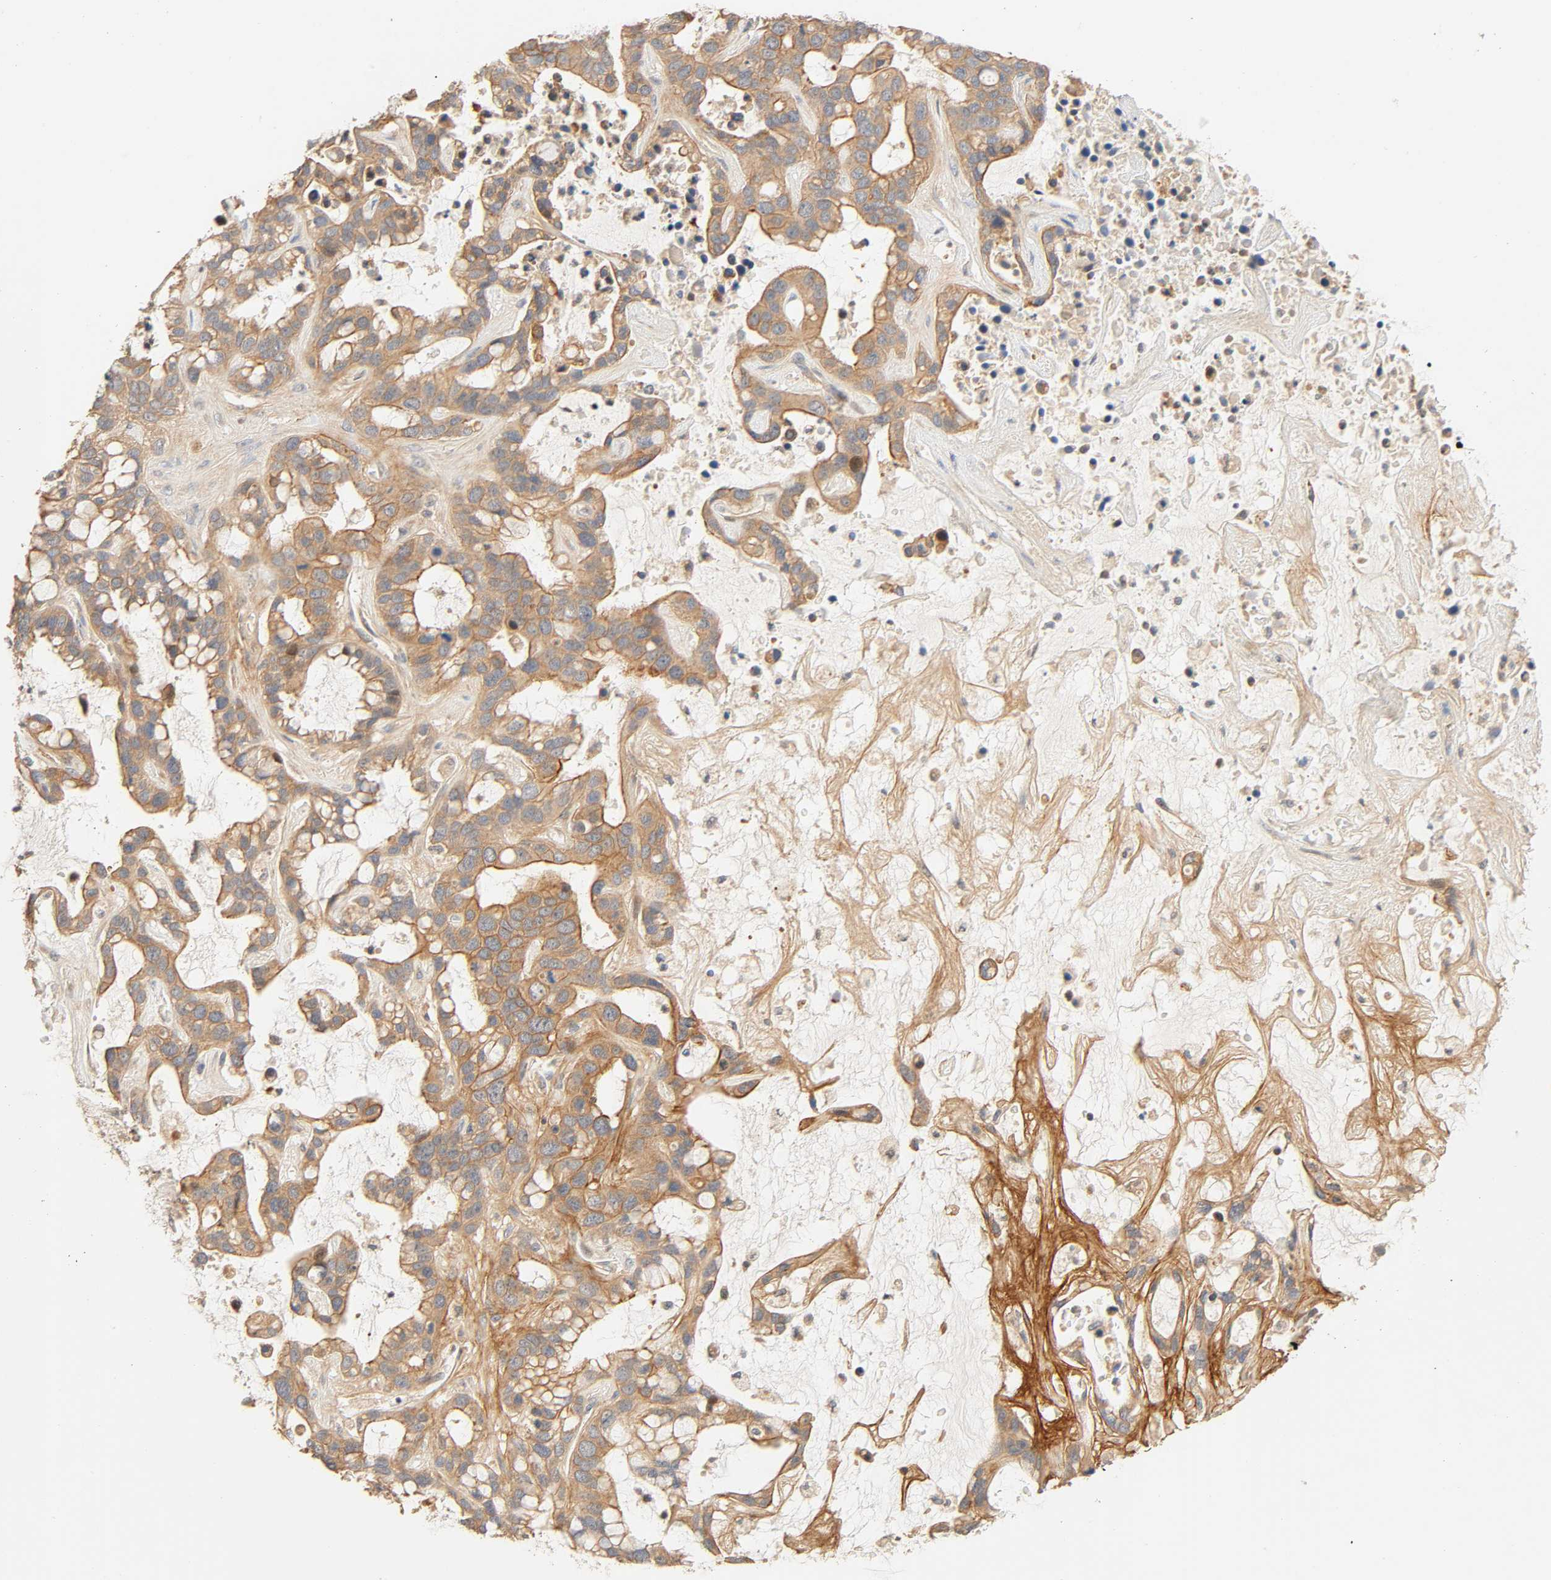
{"staining": {"intensity": "moderate", "quantity": ">75%", "location": "cytoplasmic/membranous"}, "tissue": "liver cancer", "cell_type": "Tumor cells", "image_type": "cancer", "snomed": [{"axis": "morphology", "description": "Cholangiocarcinoma"}, {"axis": "topography", "description": "Liver"}], "caption": "Tumor cells exhibit medium levels of moderate cytoplasmic/membranous expression in approximately >75% of cells in human liver cancer (cholangiocarcinoma). (brown staining indicates protein expression, while blue staining denotes nuclei).", "gene": "CACNA1G", "patient": {"sex": "female", "age": 65}}